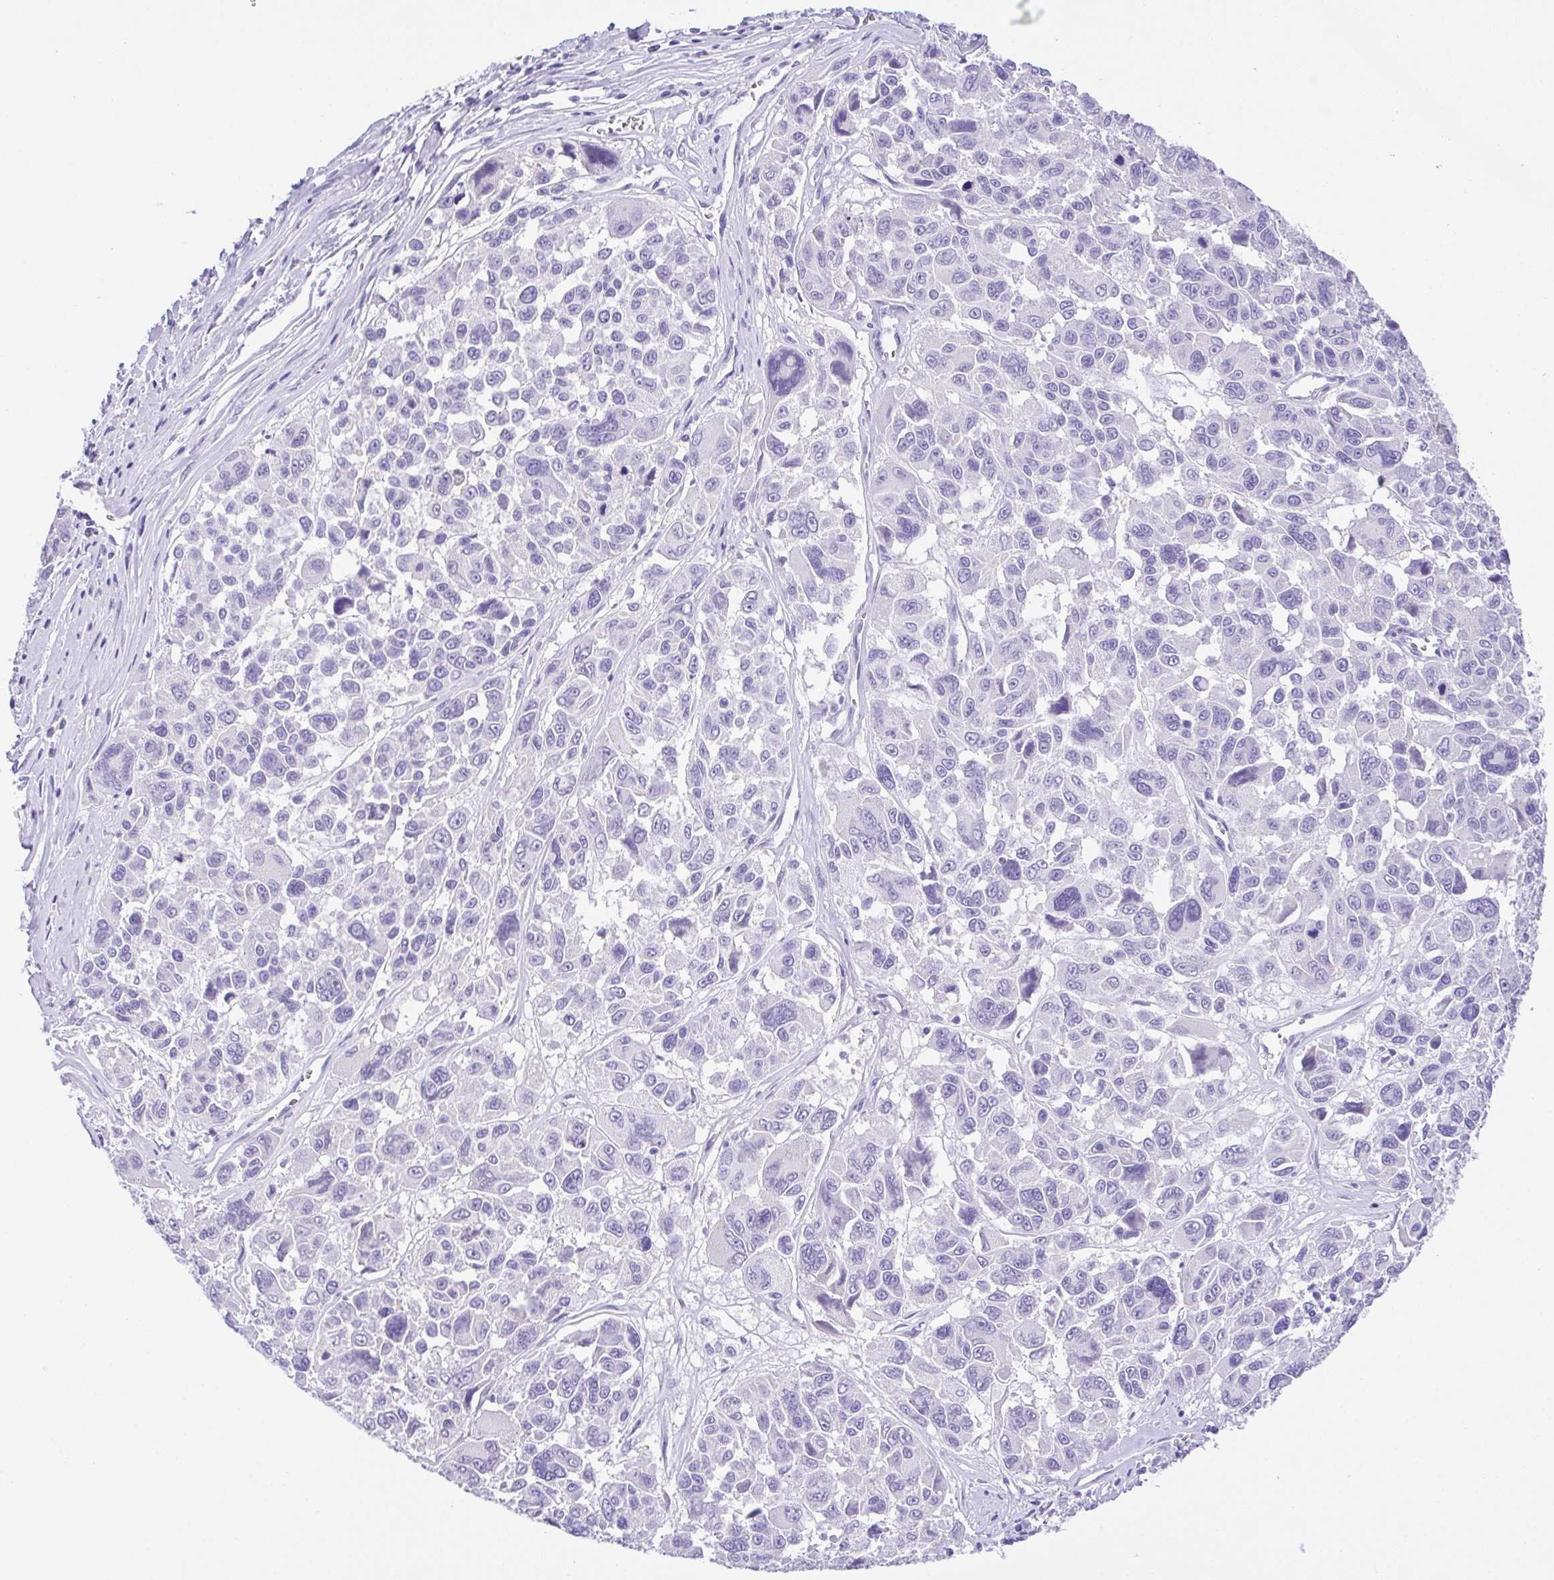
{"staining": {"intensity": "negative", "quantity": "none", "location": "none"}, "tissue": "melanoma", "cell_type": "Tumor cells", "image_type": "cancer", "snomed": [{"axis": "morphology", "description": "Malignant melanoma, NOS"}, {"axis": "topography", "description": "Skin"}], "caption": "A histopathology image of malignant melanoma stained for a protein demonstrates no brown staining in tumor cells.", "gene": "SPATA4", "patient": {"sex": "female", "age": 66}}